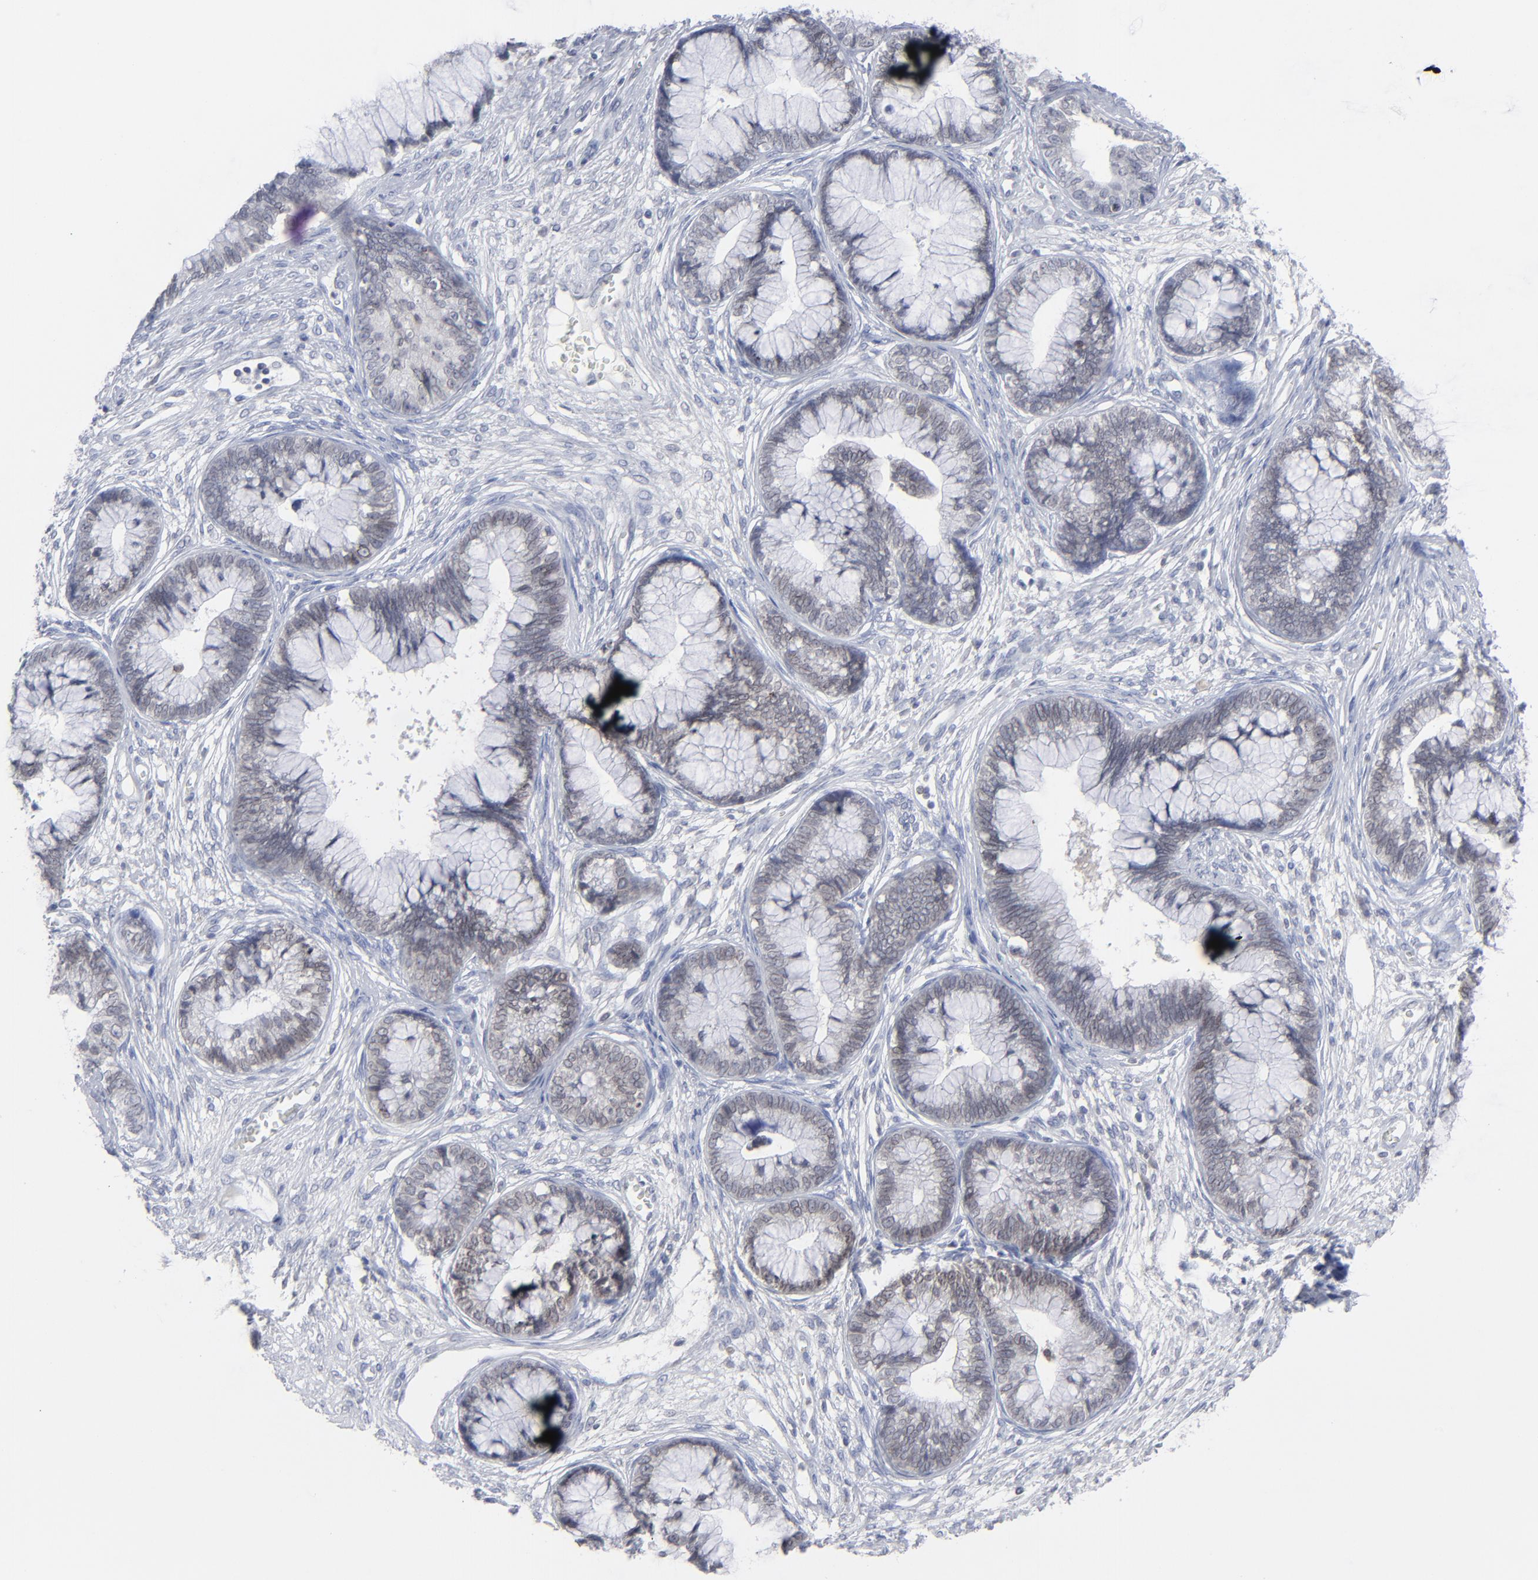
{"staining": {"intensity": "negative", "quantity": "none", "location": "none"}, "tissue": "cervical cancer", "cell_type": "Tumor cells", "image_type": "cancer", "snomed": [{"axis": "morphology", "description": "Adenocarcinoma, NOS"}, {"axis": "topography", "description": "Cervix"}], "caption": "DAB immunohistochemical staining of human cervical cancer demonstrates no significant positivity in tumor cells.", "gene": "NUP88", "patient": {"sex": "female", "age": 44}}